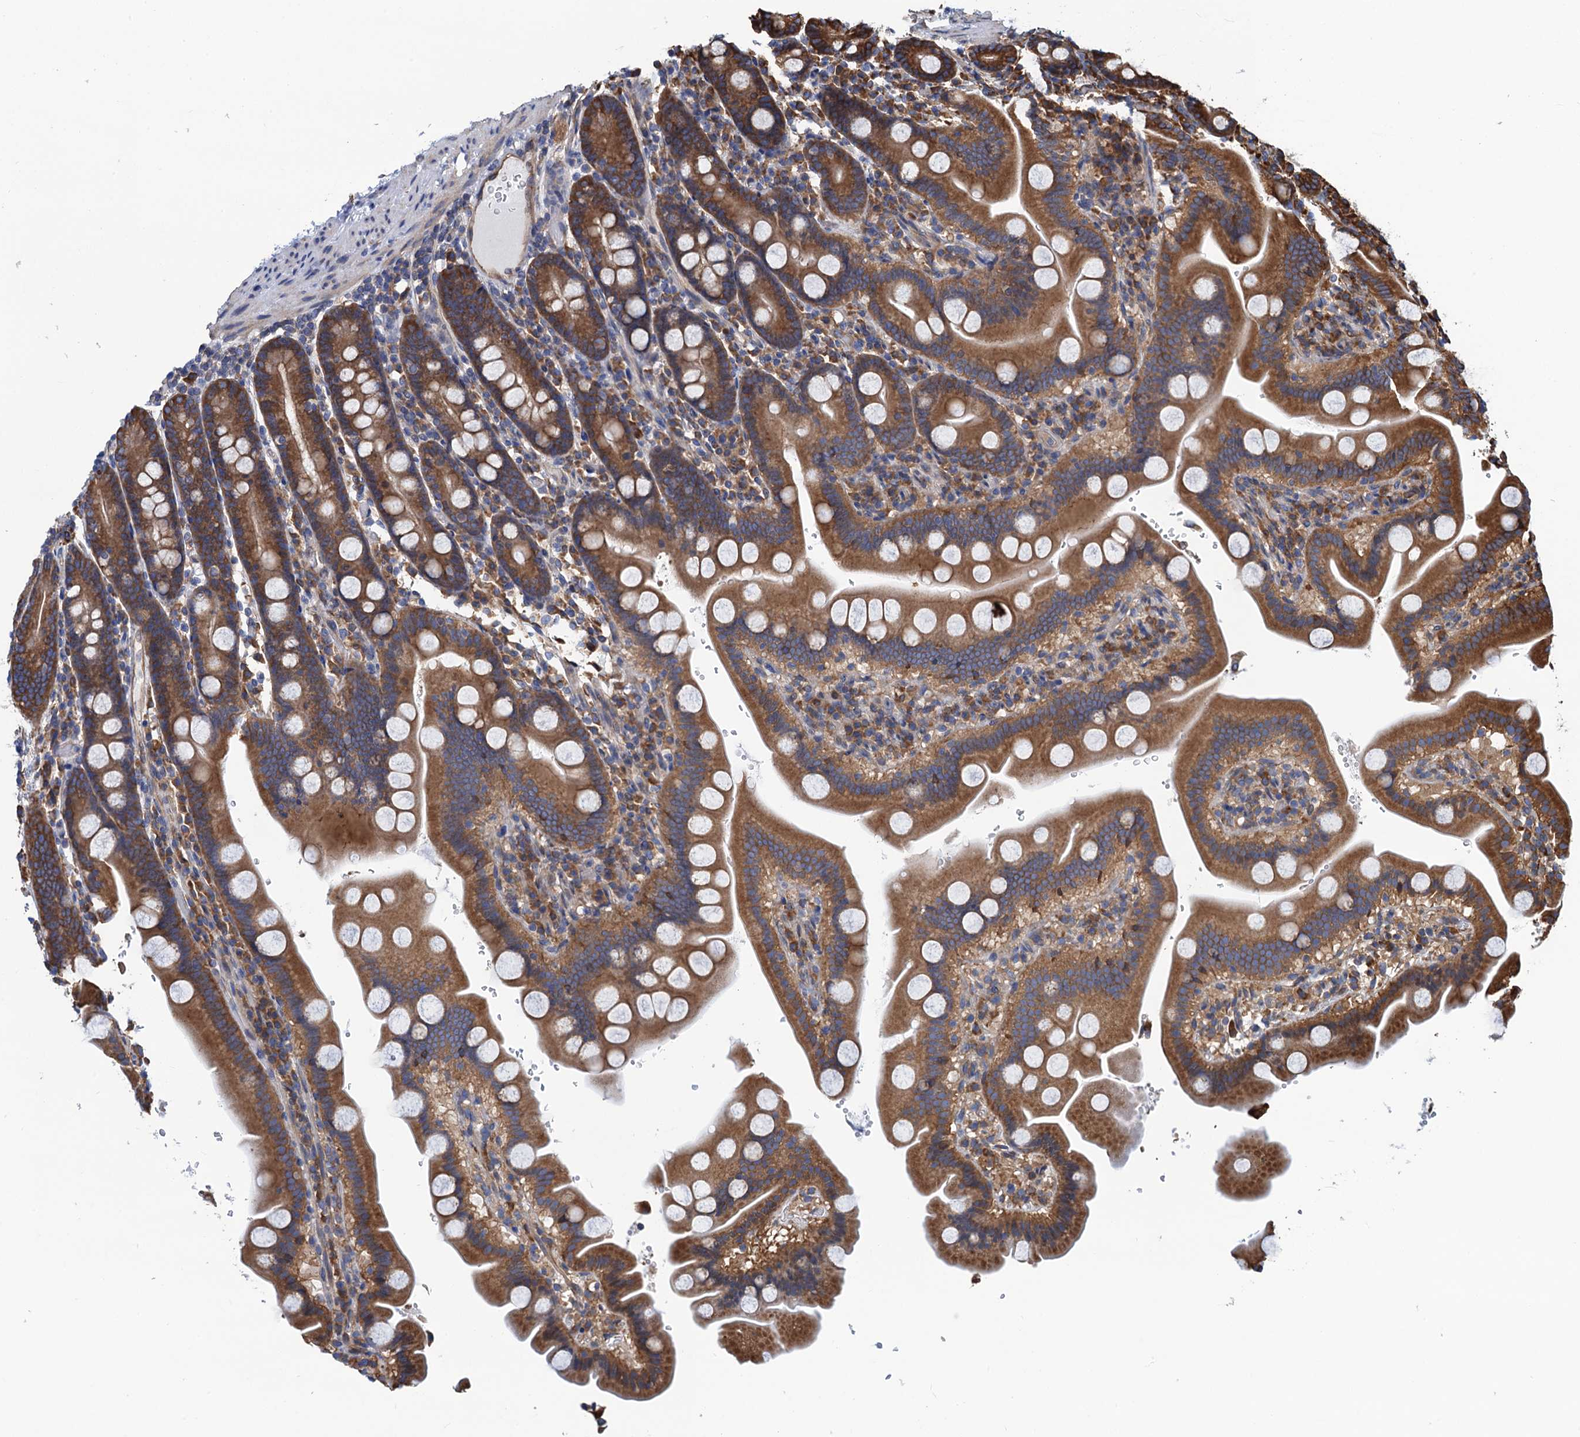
{"staining": {"intensity": "strong", "quantity": ">75%", "location": "cytoplasmic/membranous"}, "tissue": "duodenum", "cell_type": "Glandular cells", "image_type": "normal", "snomed": [{"axis": "morphology", "description": "Normal tissue, NOS"}, {"axis": "topography", "description": "Duodenum"}], "caption": "Immunohistochemistry micrograph of benign duodenum stained for a protein (brown), which demonstrates high levels of strong cytoplasmic/membranous expression in about >75% of glandular cells.", "gene": "SLC12A7", "patient": {"sex": "male", "age": 55}}